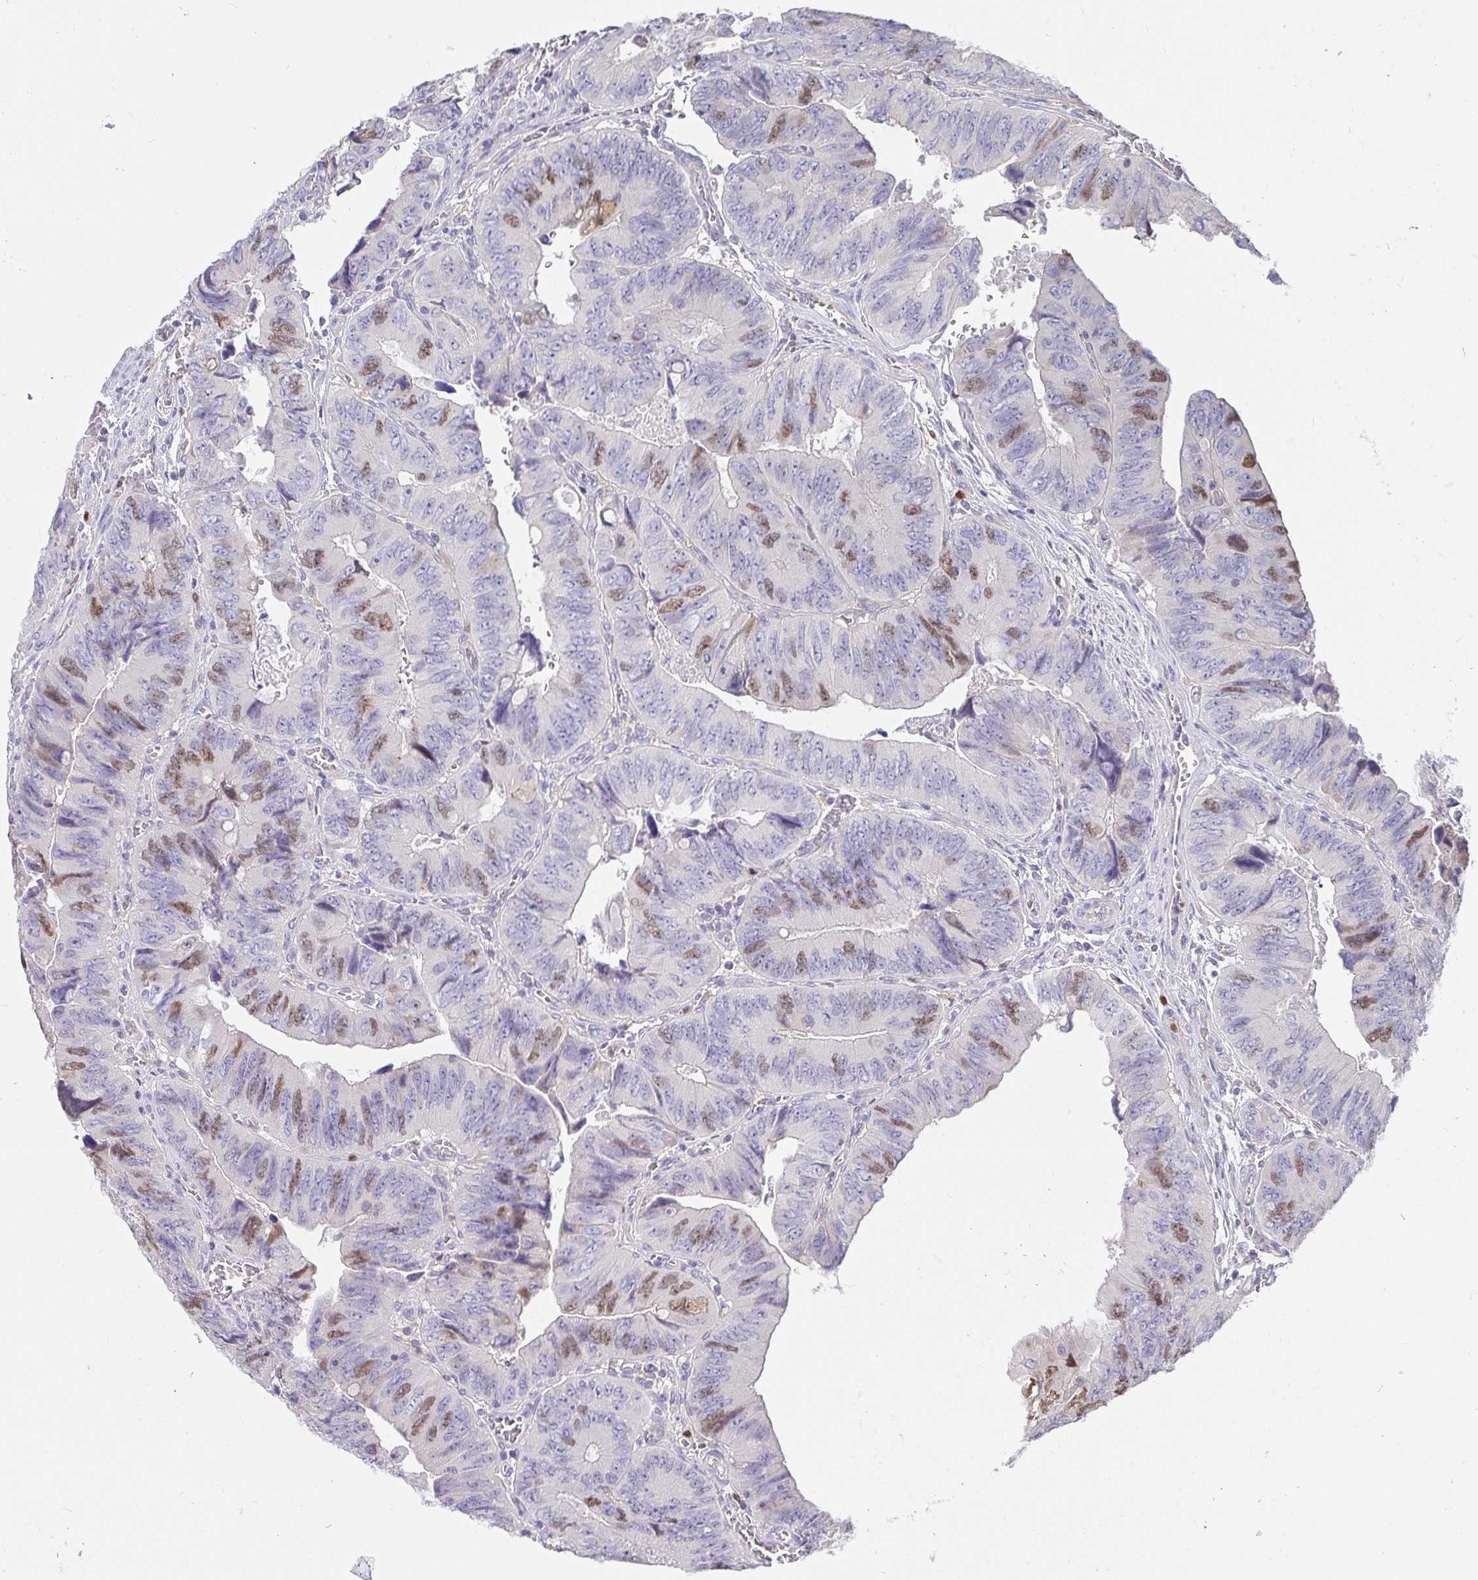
{"staining": {"intensity": "moderate", "quantity": "<25%", "location": "nuclear"}, "tissue": "colorectal cancer", "cell_type": "Tumor cells", "image_type": "cancer", "snomed": [{"axis": "morphology", "description": "Adenocarcinoma, NOS"}, {"axis": "topography", "description": "Colon"}], "caption": "A high-resolution micrograph shows immunohistochemistry (IHC) staining of colorectal adenocarcinoma, which shows moderate nuclear positivity in approximately <25% of tumor cells. The staining is performed using DAB (3,3'-diaminobenzidine) brown chromogen to label protein expression. The nuclei are counter-stained blue using hematoxylin.", "gene": "ANLN", "patient": {"sex": "female", "age": 84}}